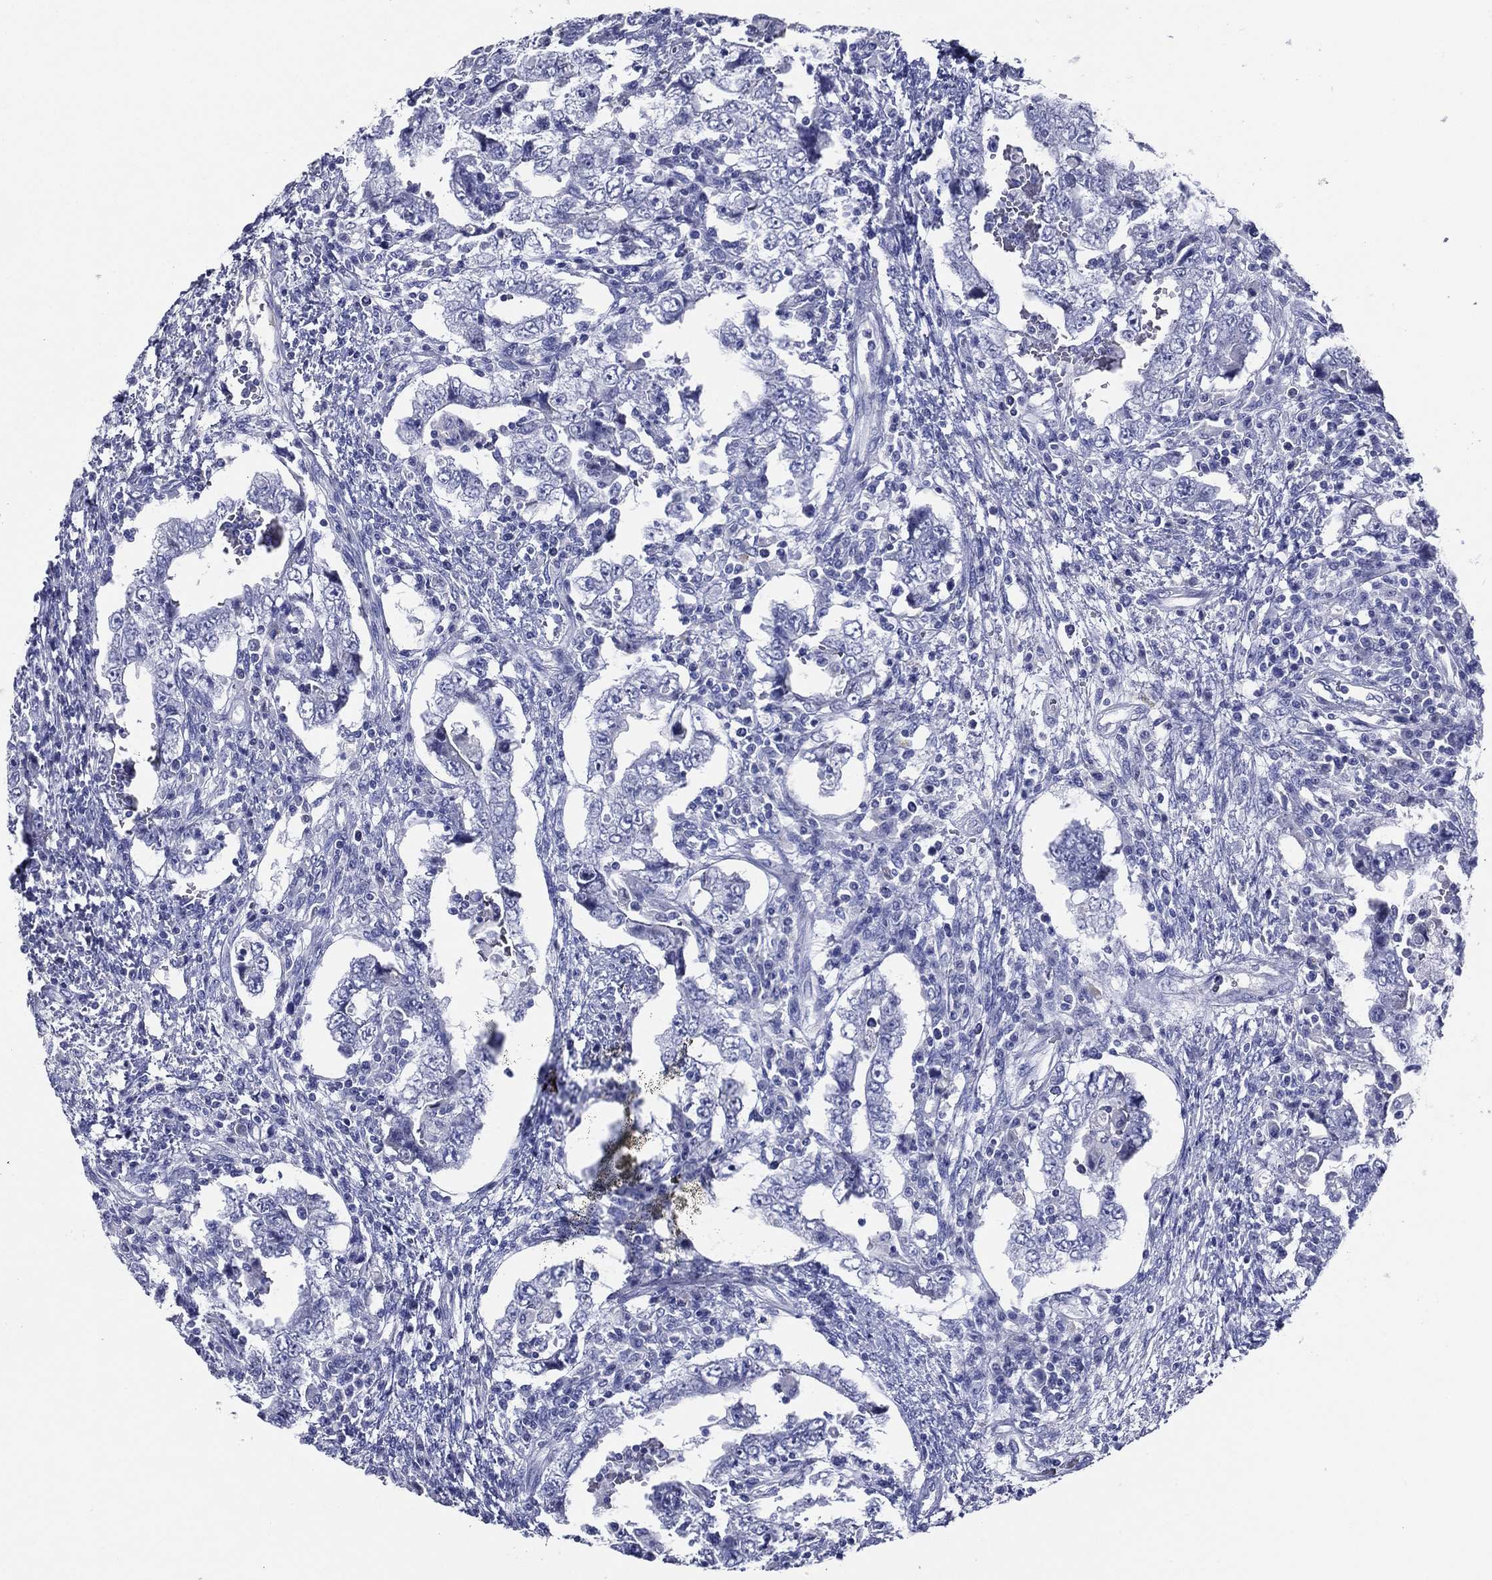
{"staining": {"intensity": "negative", "quantity": "none", "location": "none"}, "tissue": "testis cancer", "cell_type": "Tumor cells", "image_type": "cancer", "snomed": [{"axis": "morphology", "description": "Carcinoma, Embryonal, NOS"}, {"axis": "topography", "description": "Testis"}], "caption": "This micrograph is of testis embryonal carcinoma stained with IHC to label a protein in brown with the nuclei are counter-stained blue. There is no staining in tumor cells.", "gene": "TFAP2A", "patient": {"sex": "male", "age": 26}}